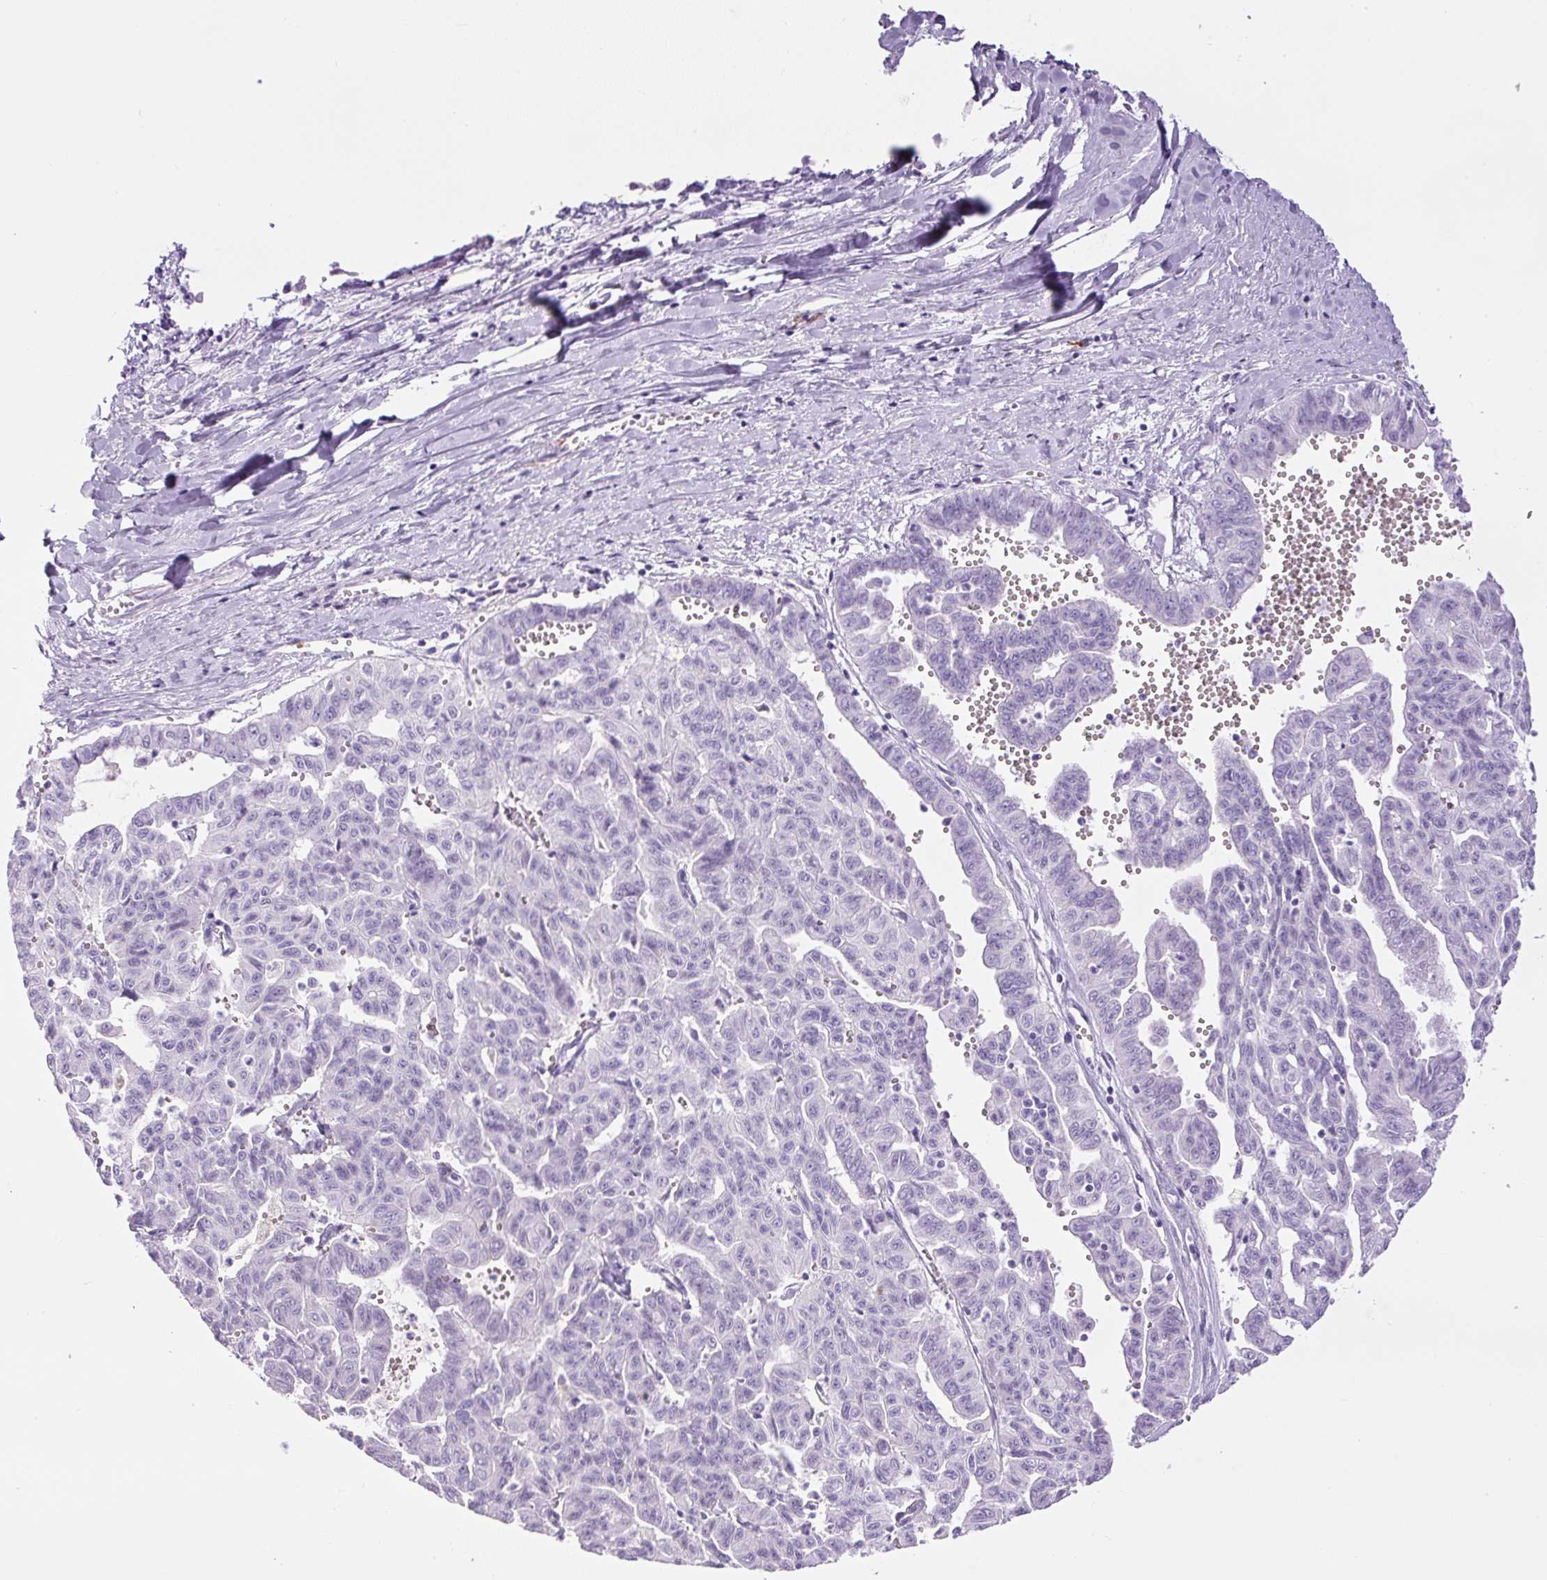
{"staining": {"intensity": "negative", "quantity": "none", "location": "none"}, "tissue": "liver cancer", "cell_type": "Tumor cells", "image_type": "cancer", "snomed": [{"axis": "morphology", "description": "Cholangiocarcinoma"}, {"axis": "topography", "description": "Liver"}], "caption": "Image shows no protein staining in tumor cells of liver cancer tissue.", "gene": "RSPO4", "patient": {"sex": "female", "age": 77}}